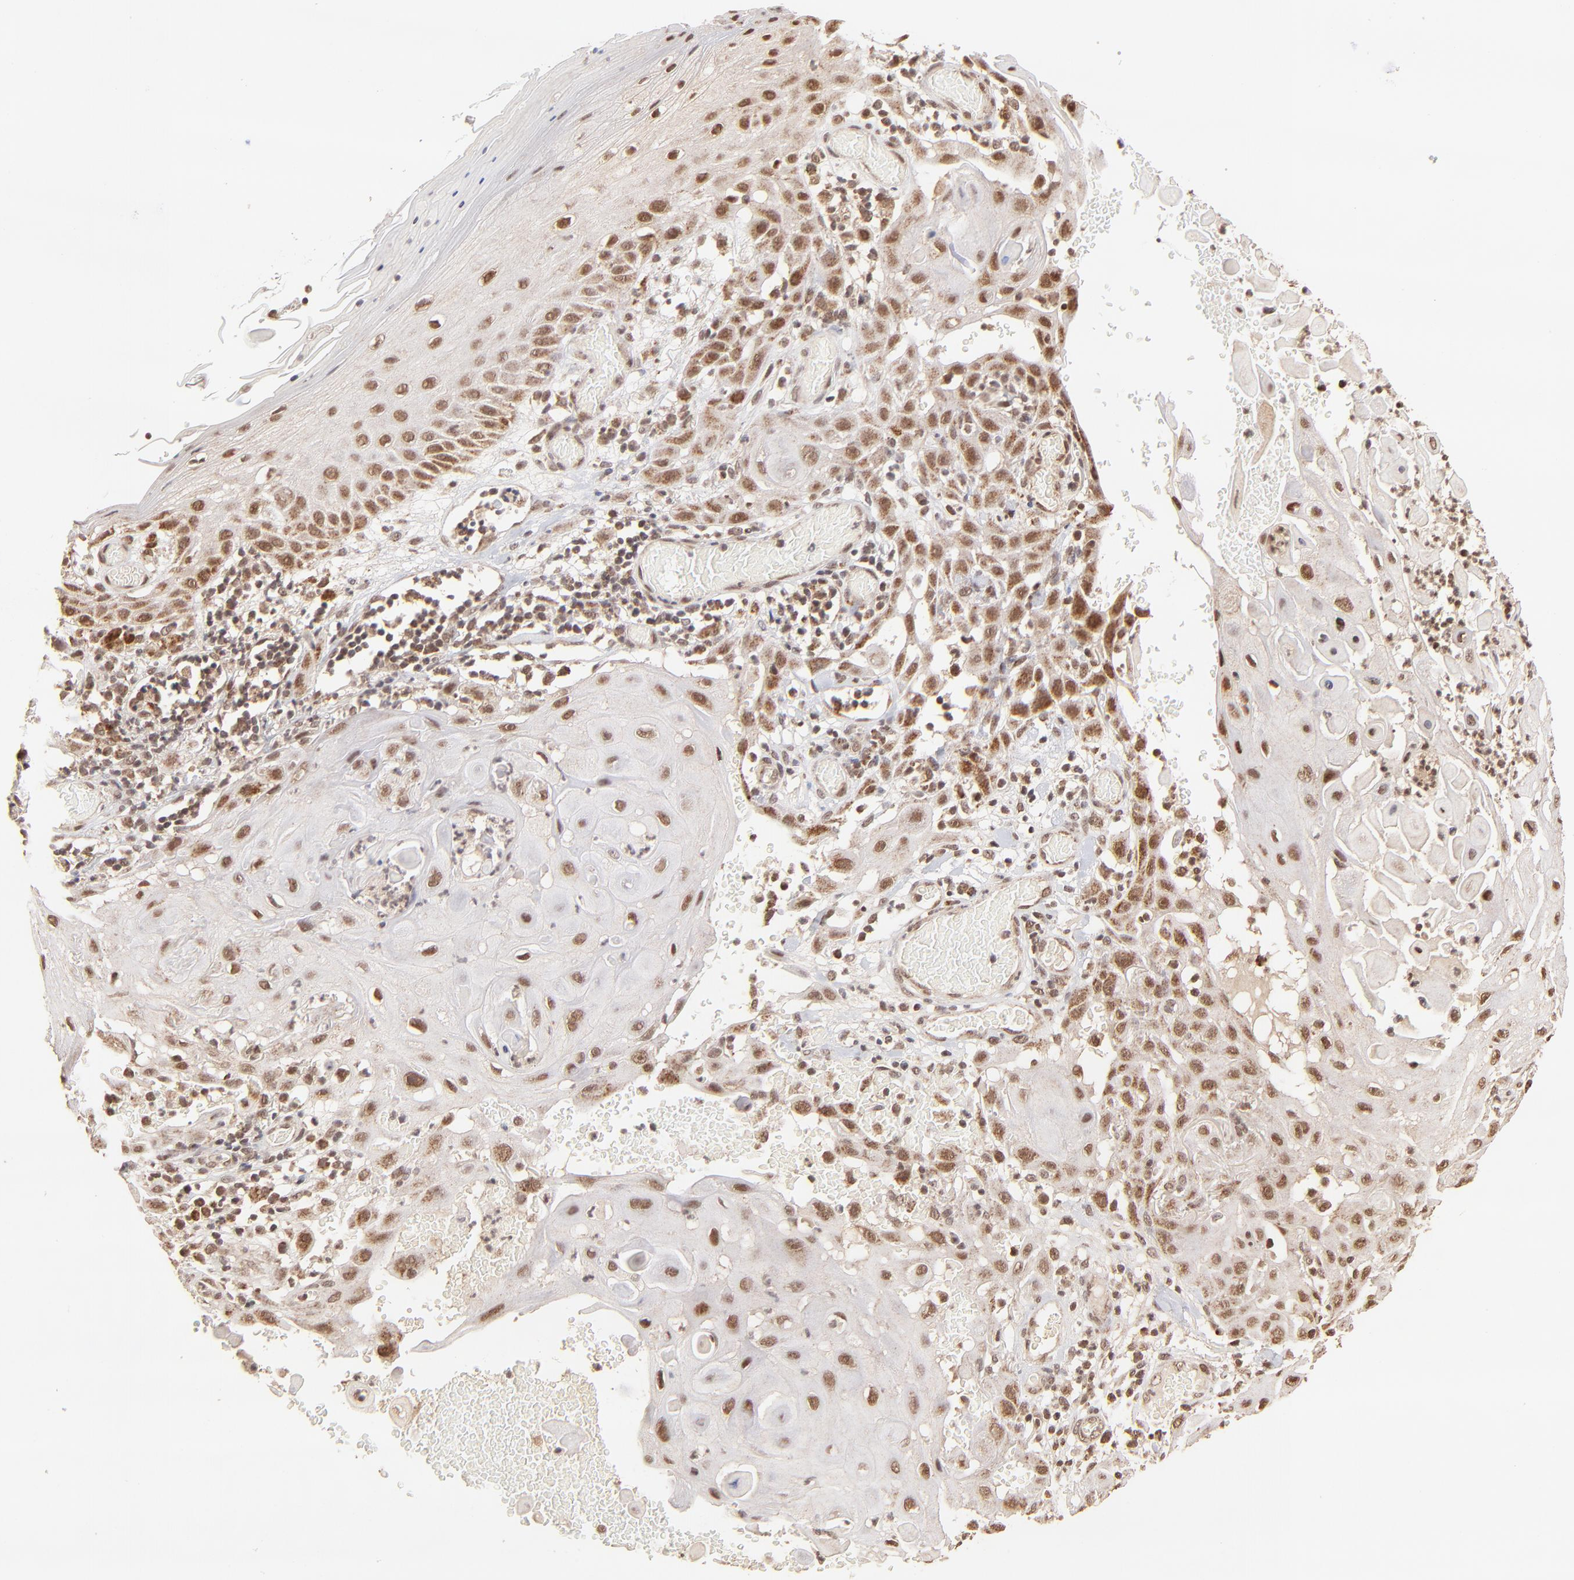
{"staining": {"intensity": "moderate", "quantity": ">75%", "location": "nuclear"}, "tissue": "skin cancer", "cell_type": "Tumor cells", "image_type": "cancer", "snomed": [{"axis": "morphology", "description": "Squamous cell carcinoma, NOS"}, {"axis": "topography", "description": "Skin"}], "caption": "DAB immunohistochemical staining of skin cancer demonstrates moderate nuclear protein staining in approximately >75% of tumor cells.", "gene": "MED15", "patient": {"sex": "male", "age": 24}}